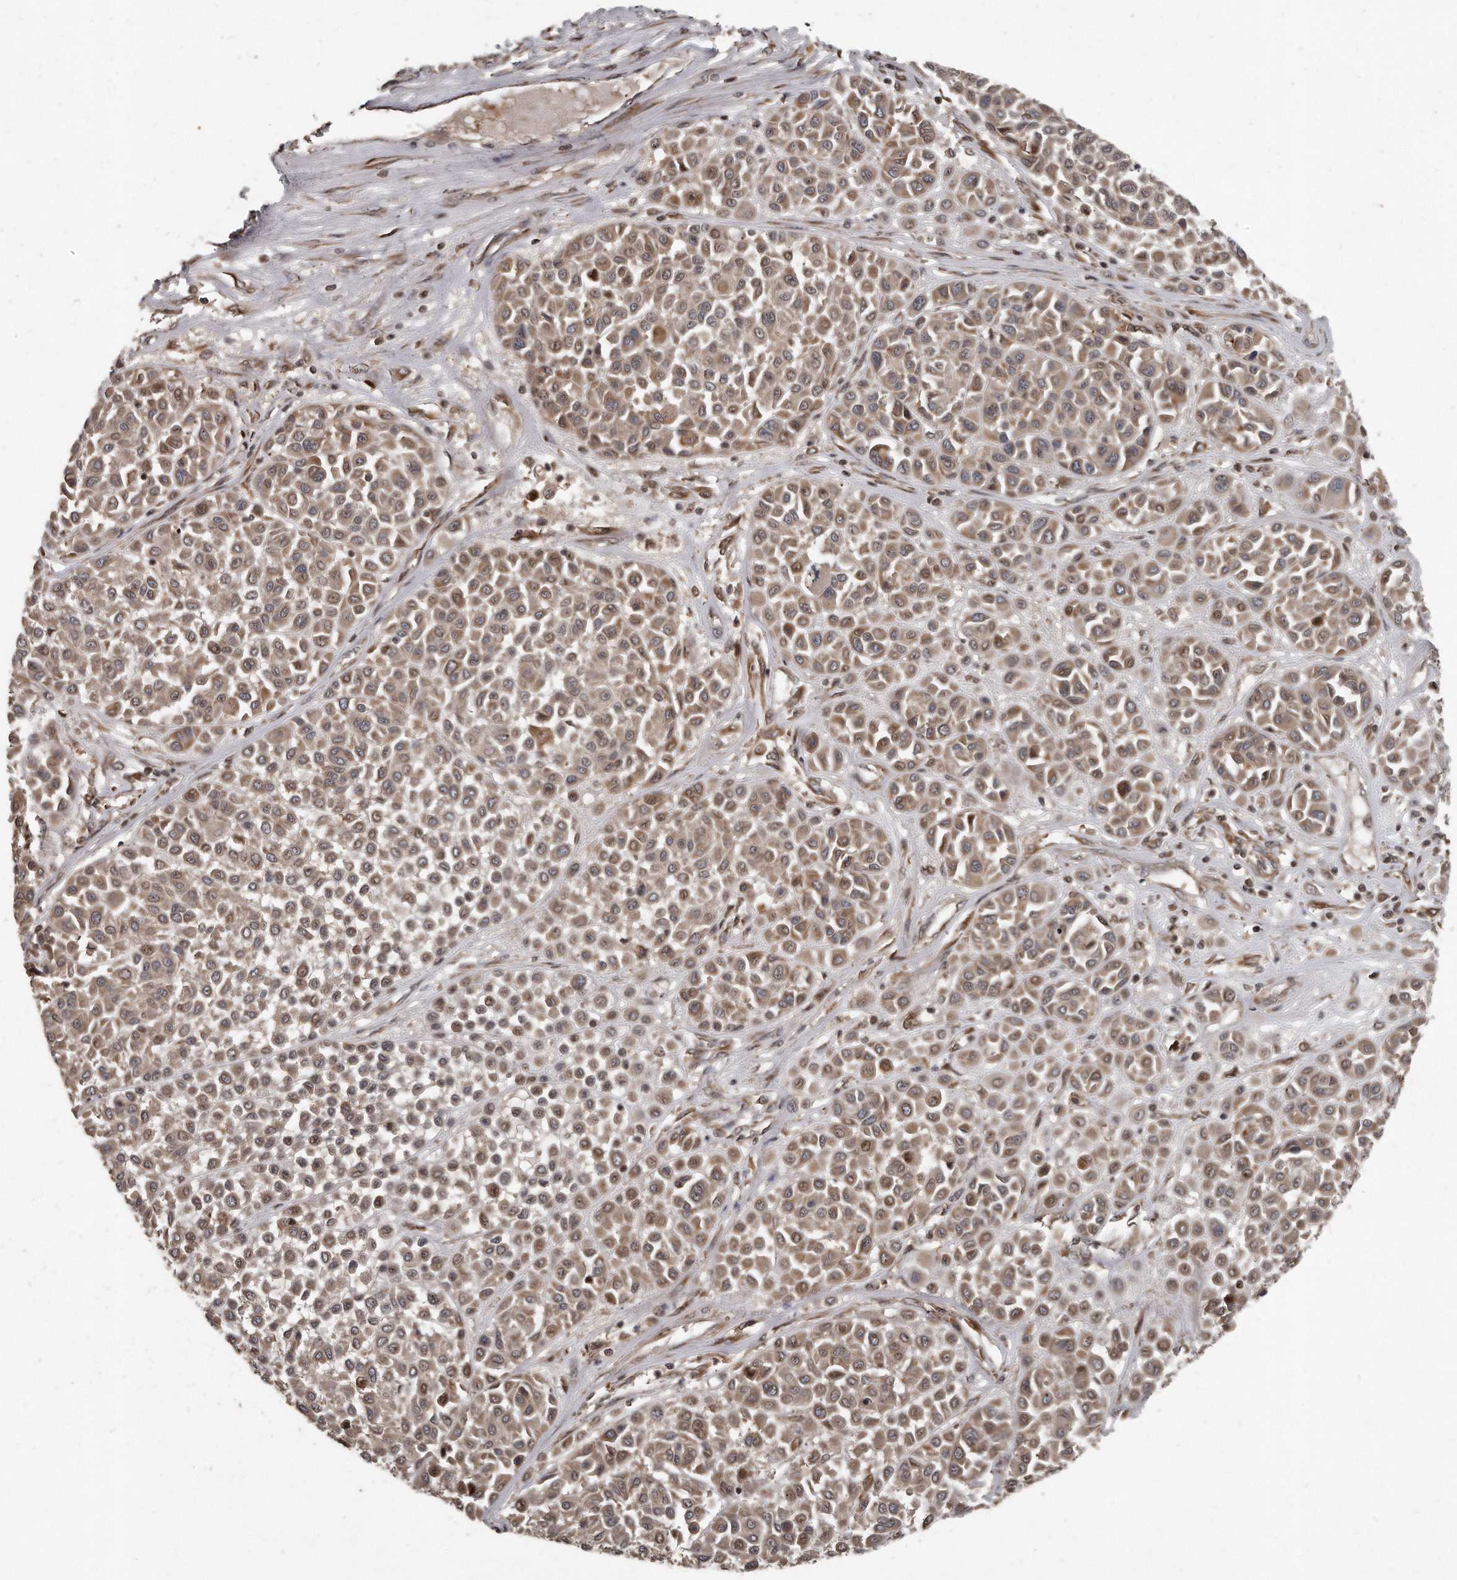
{"staining": {"intensity": "moderate", "quantity": ">75%", "location": "cytoplasmic/membranous,nuclear"}, "tissue": "melanoma", "cell_type": "Tumor cells", "image_type": "cancer", "snomed": [{"axis": "morphology", "description": "Malignant melanoma, Metastatic site"}, {"axis": "topography", "description": "Soft tissue"}], "caption": "Protein positivity by IHC displays moderate cytoplasmic/membranous and nuclear expression in about >75% of tumor cells in melanoma.", "gene": "GCH1", "patient": {"sex": "male", "age": 41}}